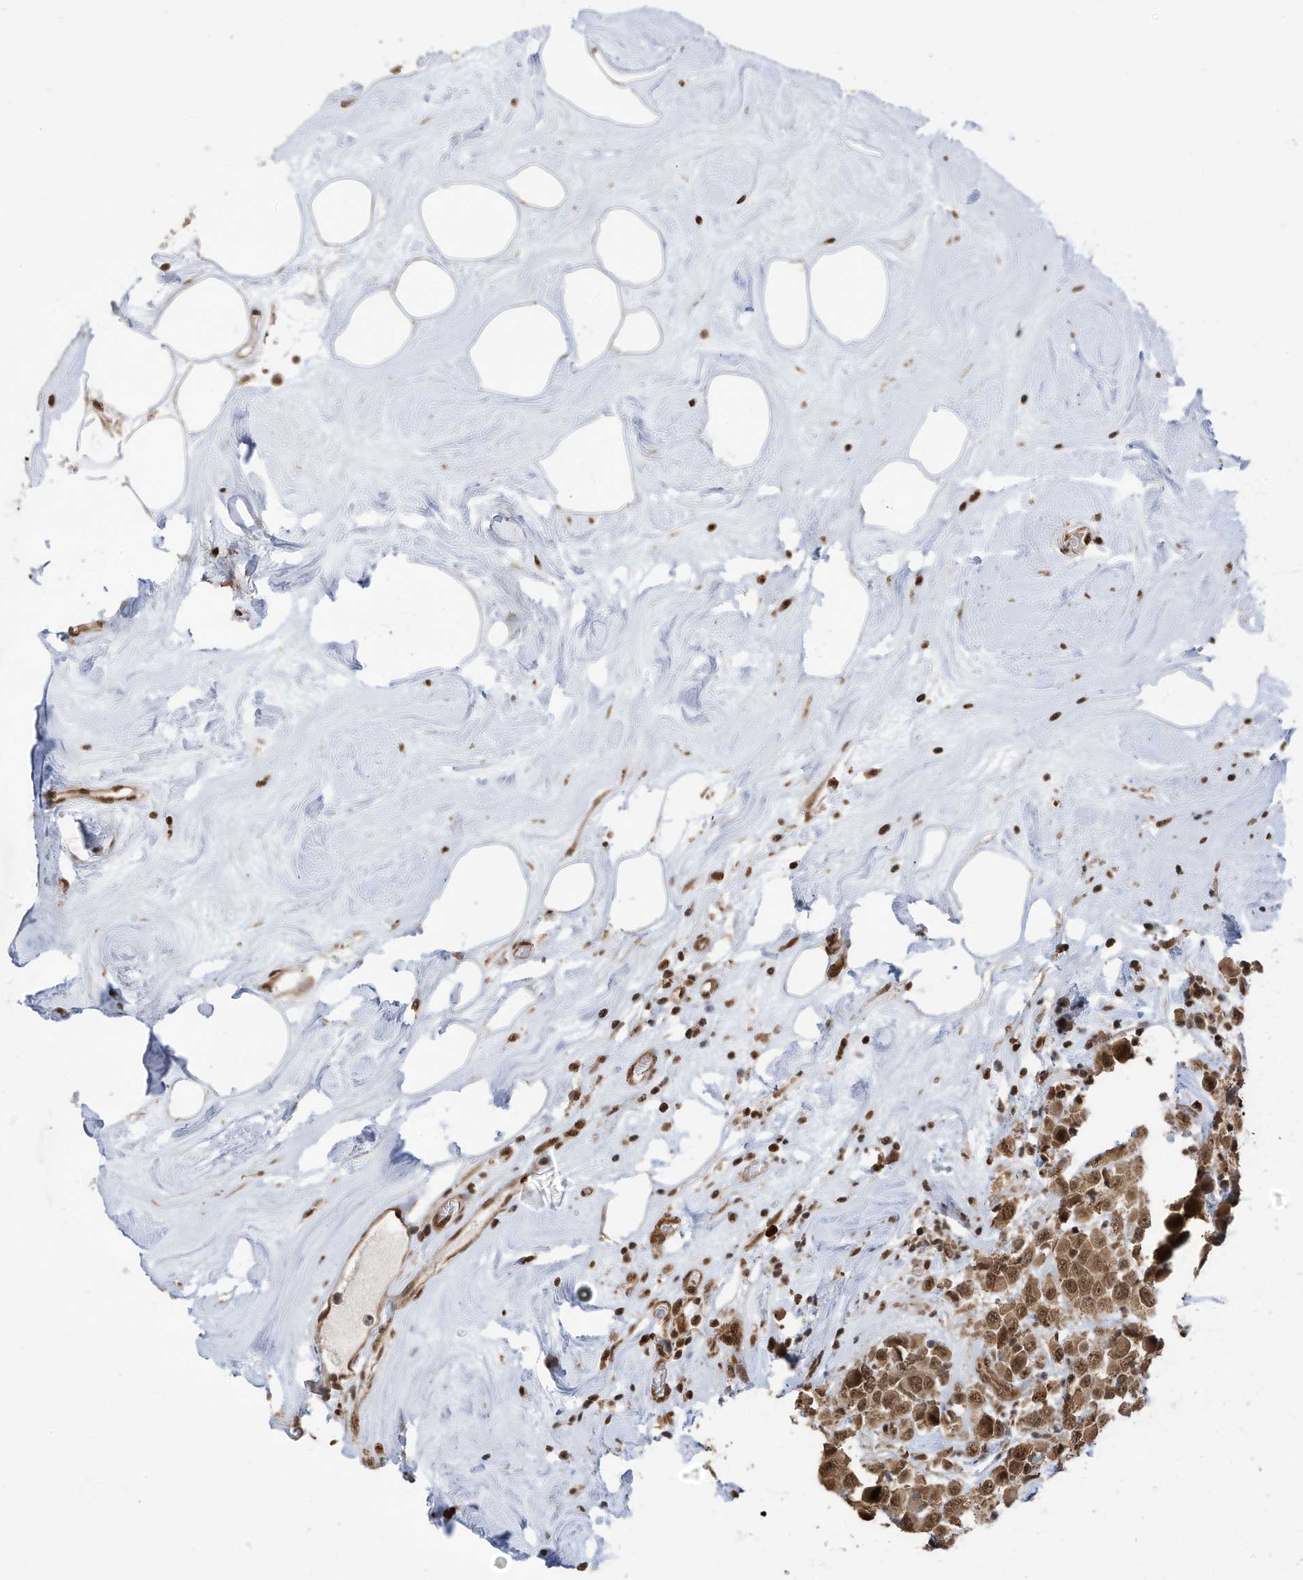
{"staining": {"intensity": "moderate", "quantity": ">75%", "location": "cytoplasmic/membranous,nuclear"}, "tissue": "breast cancer", "cell_type": "Tumor cells", "image_type": "cancer", "snomed": [{"axis": "morphology", "description": "Duct carcinoma"}, {"axis": "topography", "description": "Breast"}], "caption": "Immunohistochemical staining of human breast cancer (invasive ductal carcinoma) displays medium levels of moderate cytoplasmic/membranous and nuclear protein expression in about >75% of tumor cells.", "gene": "ZNF195", "patient": {"sex": "female", "age": 61}}